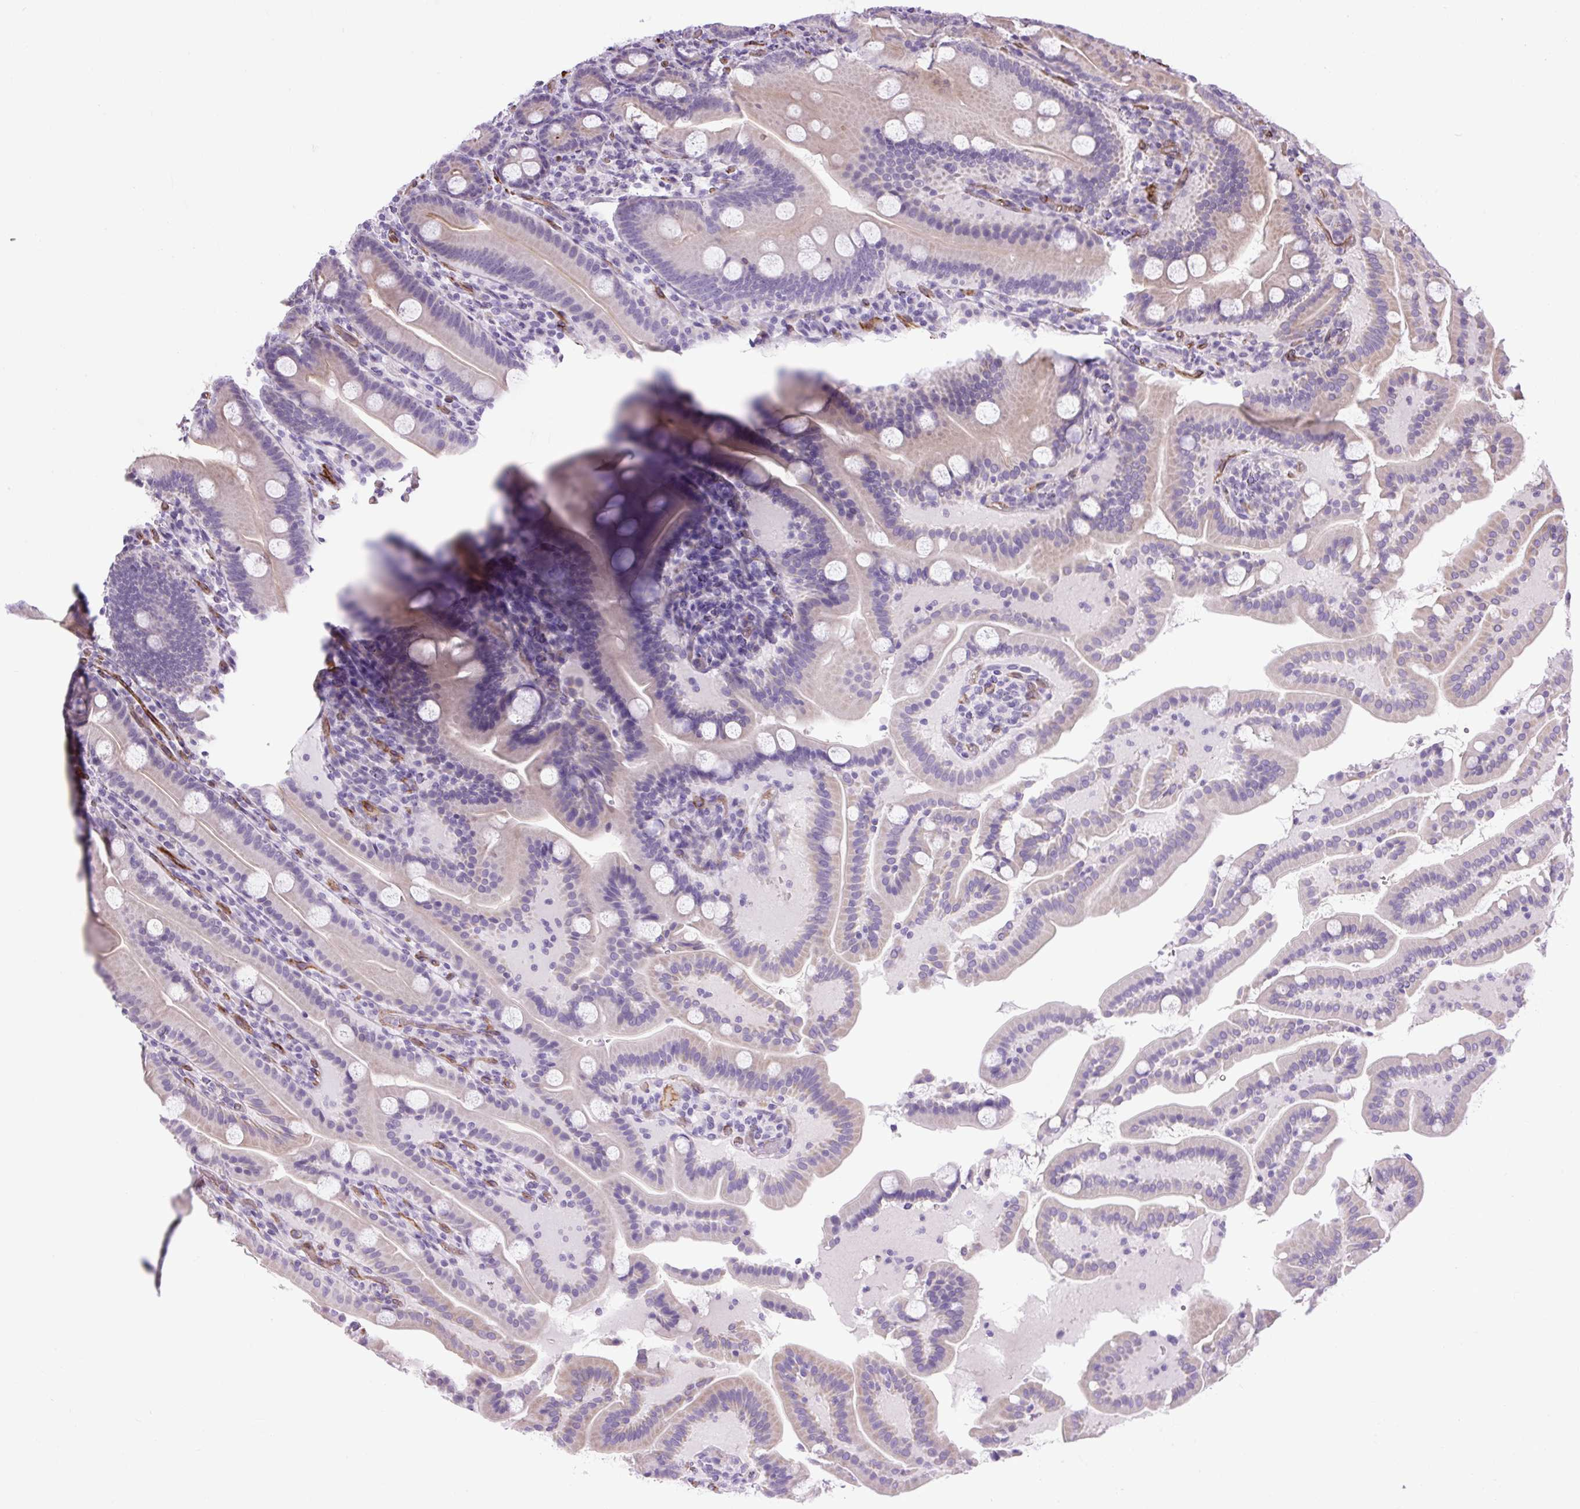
{"staining": {"intensity": "negative", "quantity": "none", "location": "none"}, "tissue": "duodenum", "cell_type": "Glandular cells", "image_type": "normal", "snomed": [{"axis": "morphology", "description": "Normal tissue, NOS"}, {"axis": "topography", "description": "Duodenum"}], "caption": "This is an IHC photomicrograph of unremarkable human duodenum. There is no expression in glandular cells.", "gene": "RNASE10", "patient": {"sex": "male", "age": 55}}